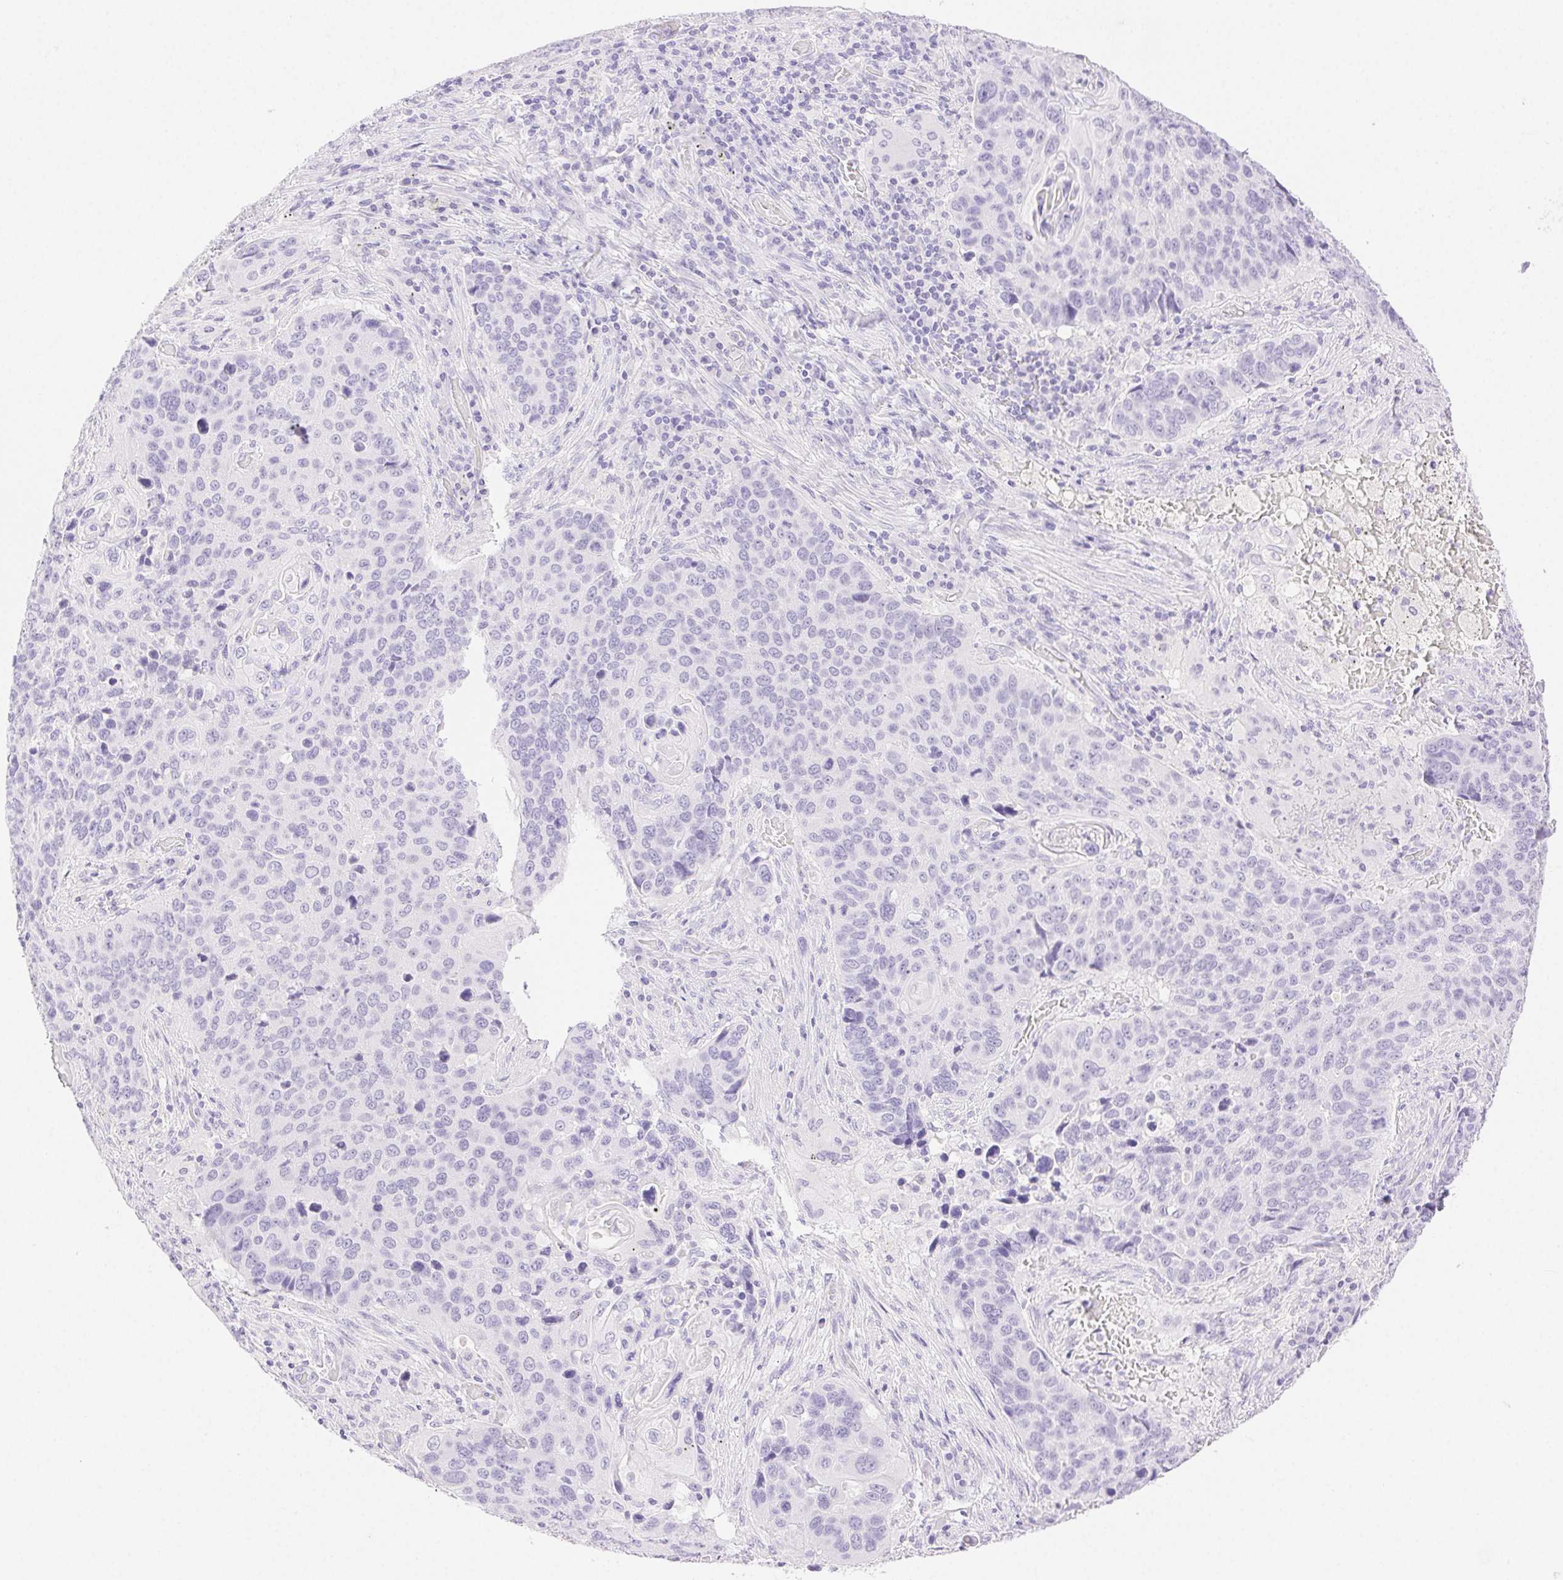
{"staining": {"intensity": "negative", "quantity": "none", "location": "none"}, "tissue": "lung cancer", "cell_type": "Tumor cells", "image_type": "cancer", "snomed": [{"axis": "morphology", "description": "Squamous cell carcinoma, NOS"}, {"axis": "topography", "description": "Lung"}], "caption": "Image shows no protein positivity in tumor cells of lung squamous cell carcinoma tissue.", "gene": "SPACA4", "patient": {"sex": "male", "age": 68}}